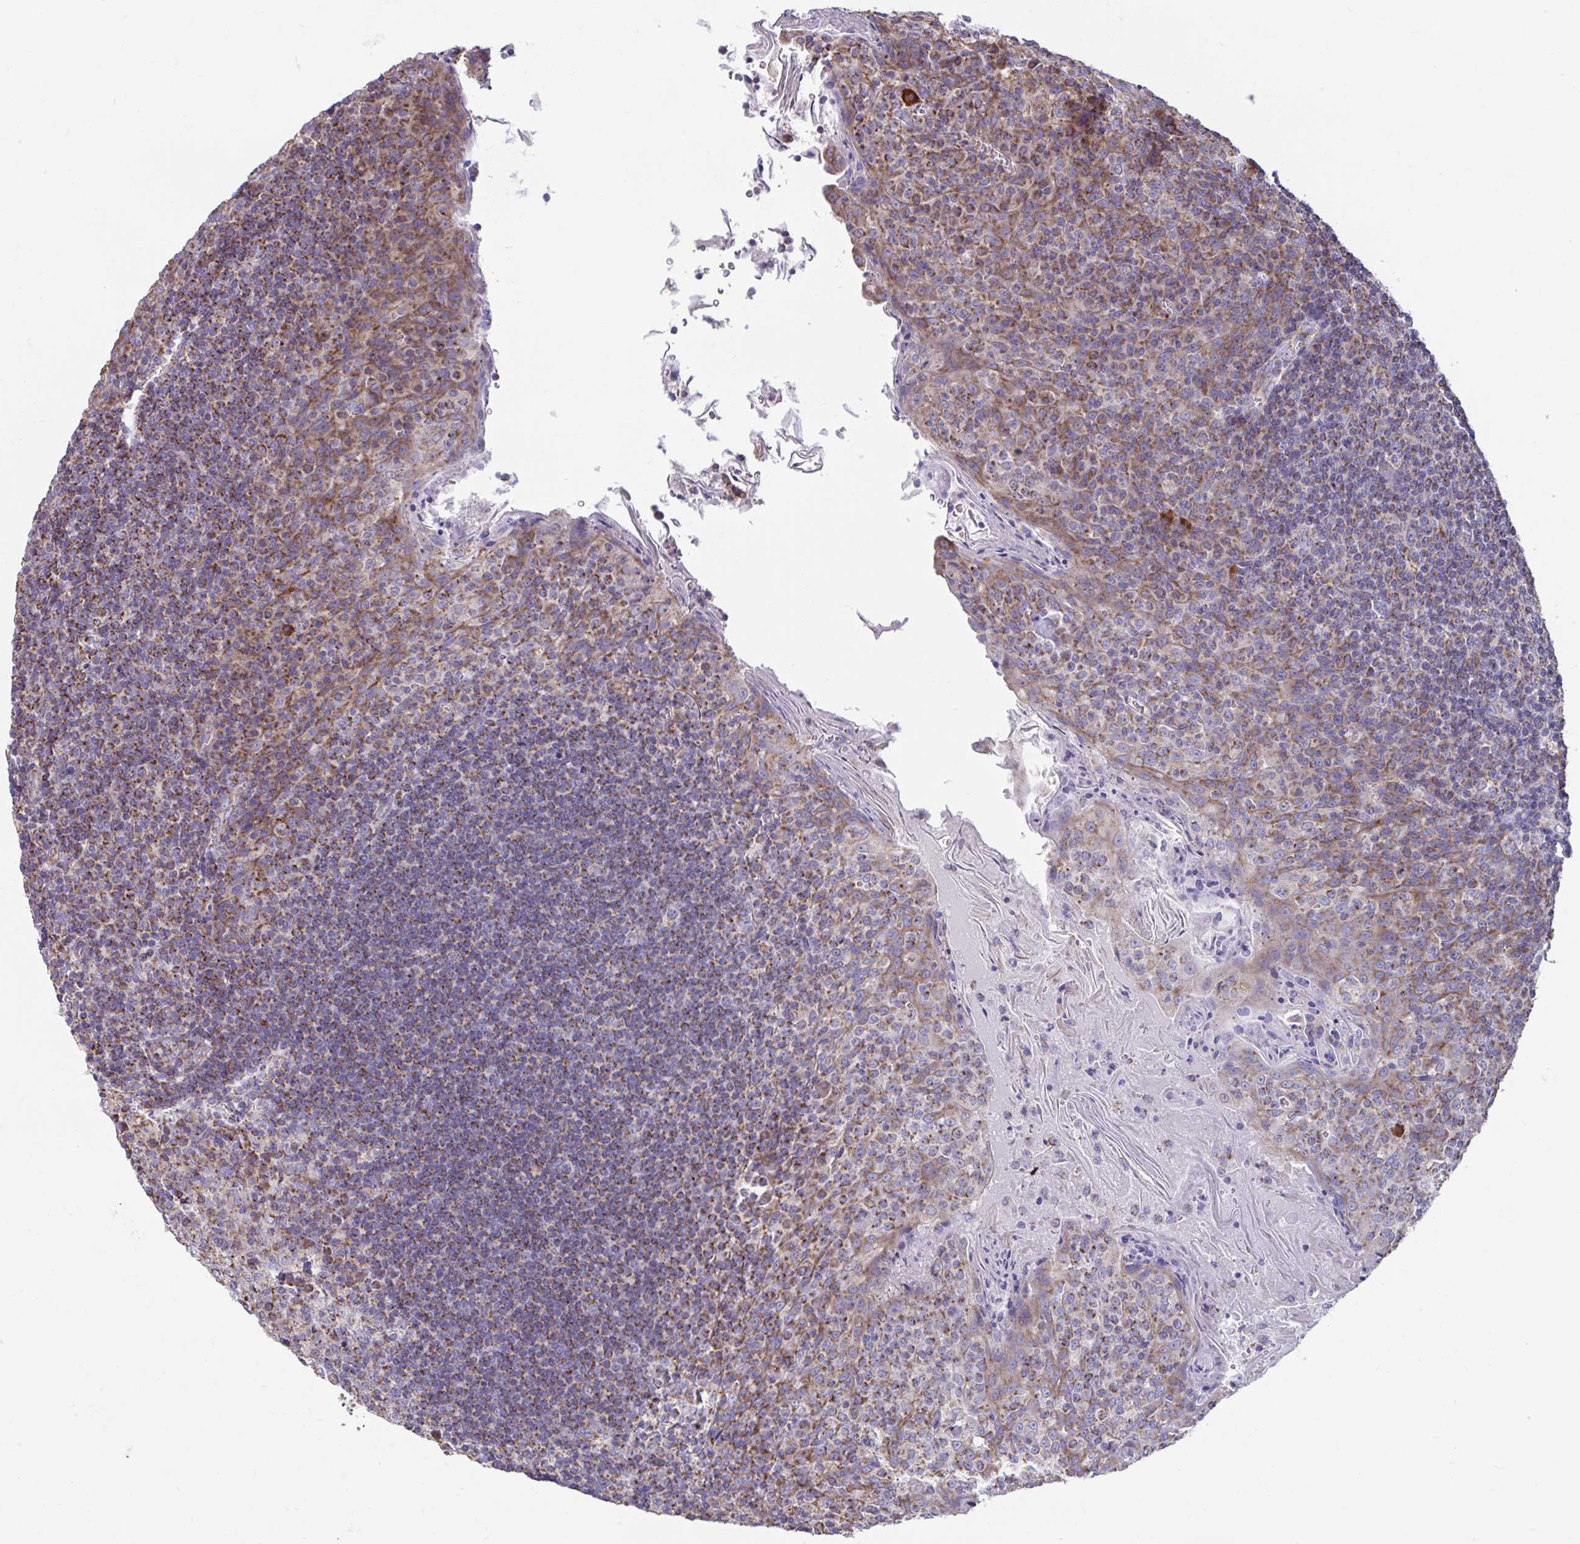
{"staining": {"intensity": "moderate", "quantity": "<25%", "location": "cytoplasmic/membranous"}, "tissue": "tonsil", "cell_type": "Germinal center cells", "image_type": "normal", "snomed": [{"axis": "morphology", "description": "Normal tissue, NOS"}, {"axis": "topography", "description": "Tonsil"}], "caption": "Protein expression analysis of unremarkable human tonsil reveals moderate cytoplasmic/membranous staining in approximately <25% of germinal center cells. (DAB = brown stain, brightfield microscopy at high magnification).", "gene": "LINGO4", "patient": {"sex": "male", "age": 27}}